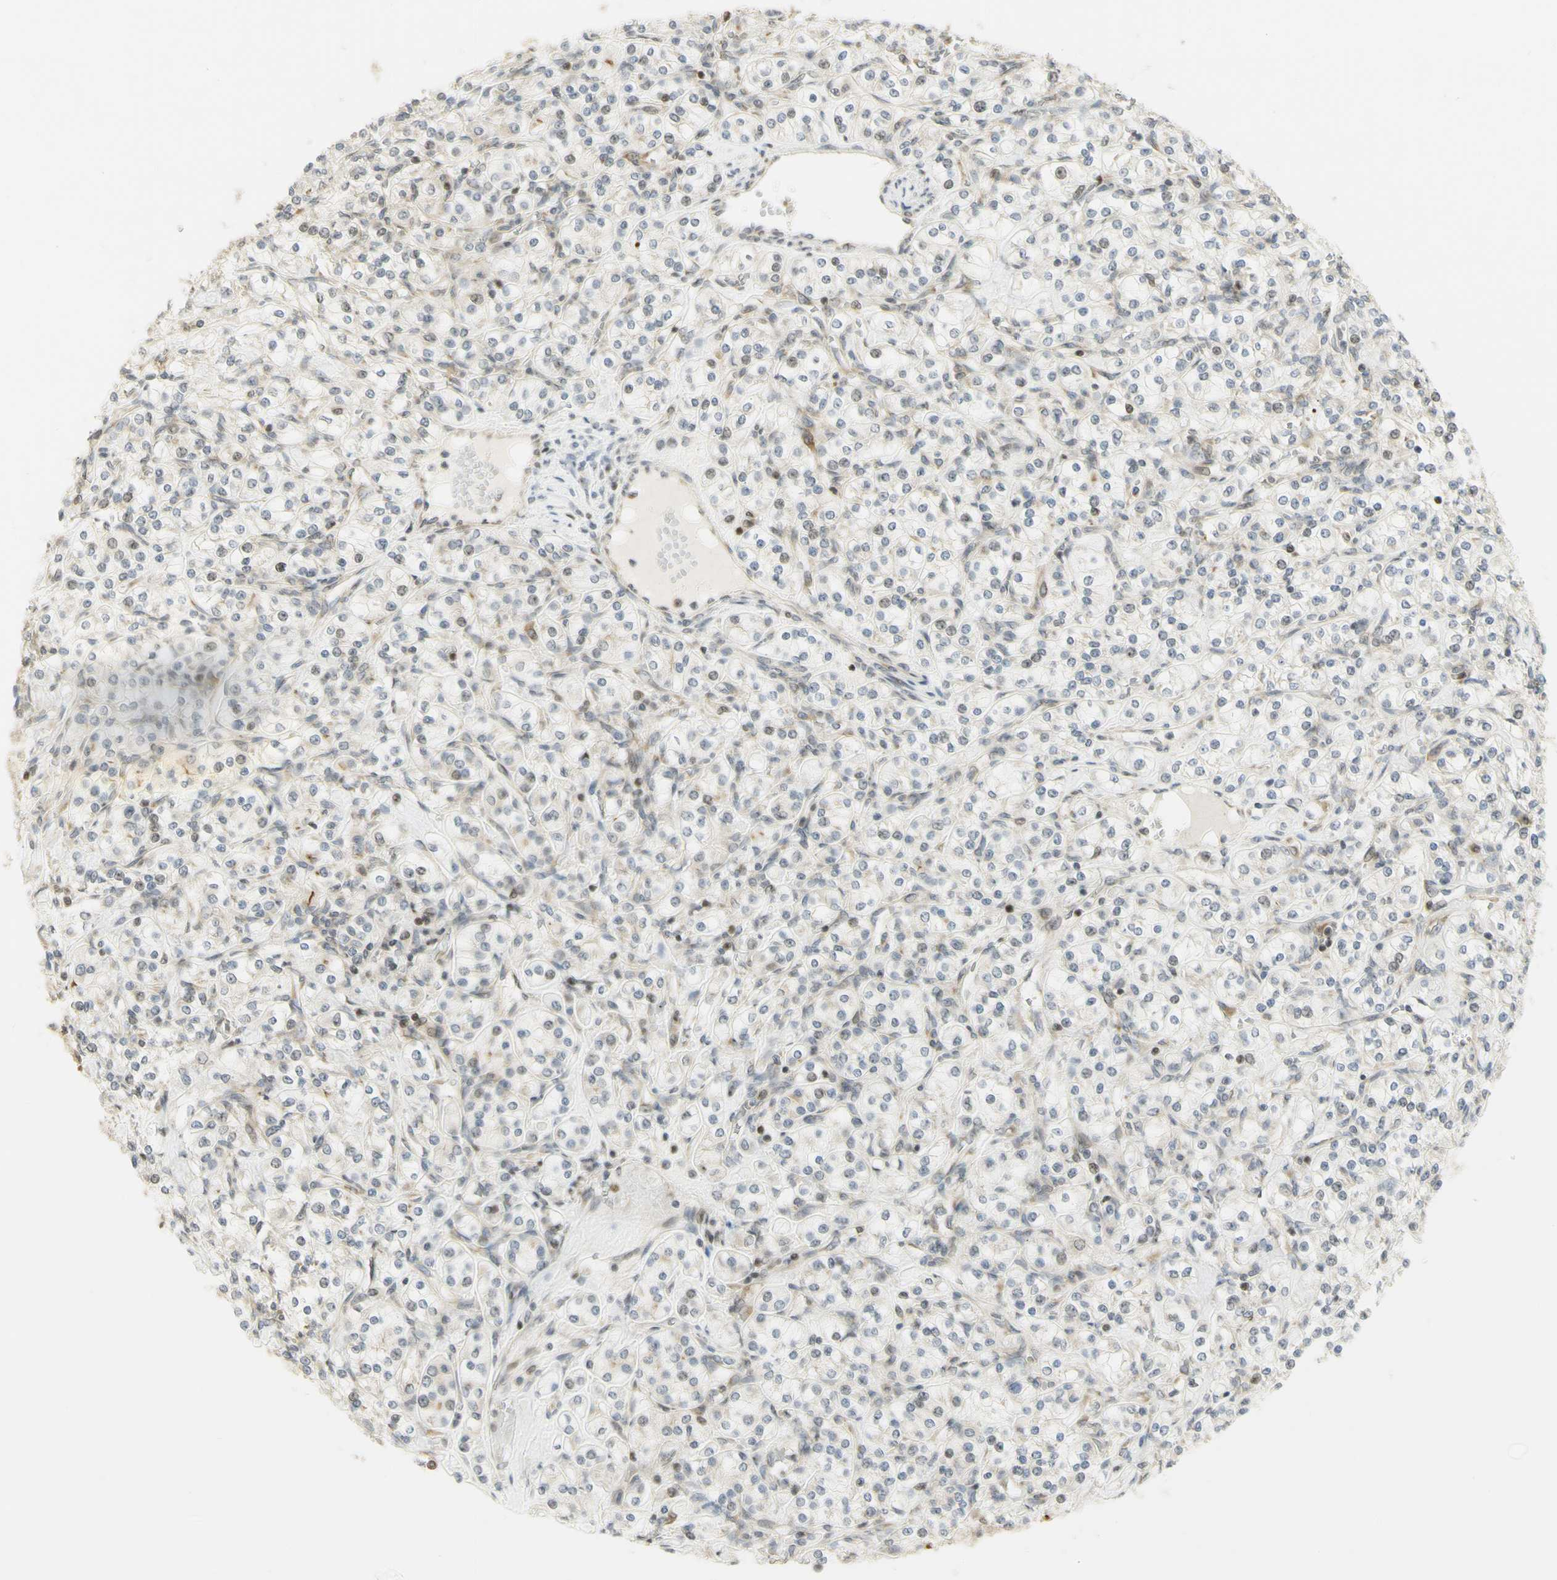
{"staining": {"intensity": "moderate", "quantity": "<25%", "location": "nuclear"}, "tissue": "renal cancer", "cell_type": "Tumor cells", "image_type": "cancer", "snomed": [{"axis": "morphology", "description": "Adenocarcinoma, NOS"}, {"axis": "topography", "description": "Kidney"}], "caption": "Approximately <25% of tumor cells in renal cancer (adenocarcinoma) display moderate nuclear protein positivity as visualized by brown immunohistochemical staining.", "gene": "KIF11", "patient": {"sex": "male", "age": 77}}